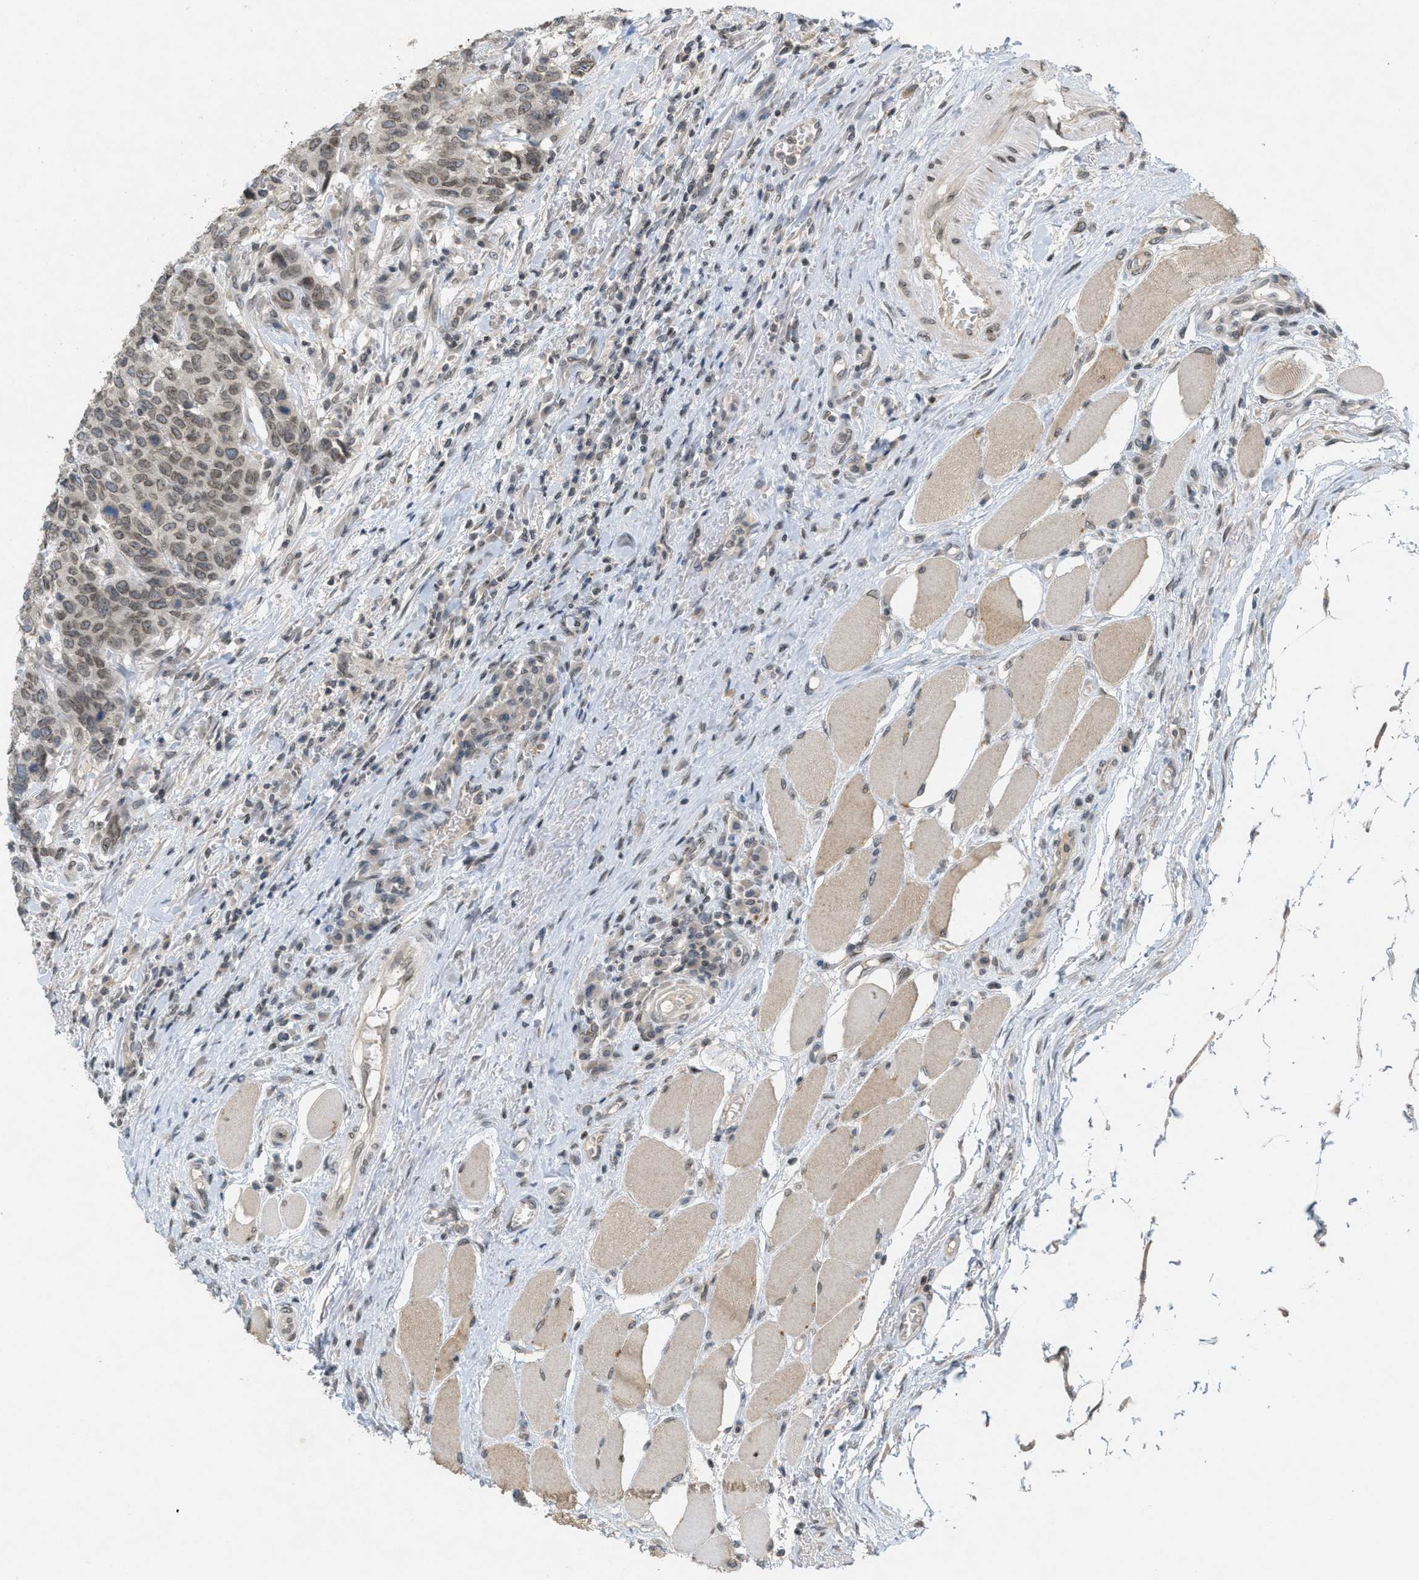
{"staining": {"intensity": "moderate", "quantity": ">75%", "location": "cytoplasmic/membranous,nuclear"}, "tissue": "head and neck cancer", "cell_type": "Tumor cells", "image_type": "cancer", "snomed": [{"axis": "morphology", "description": "Squamous cell carcinoma, NOS"}, {"axis": "topography", "description": "Head-Neck"}], "caption": "A high-resolution micrograph shows IHC staining of head and neck cancer, which displays moderate cytoplasmic/membranous and nuclear positivity in about >75% of tumor cells.", "gene": "ABHD6", "patient": {"sex": "male", "age": 66}}